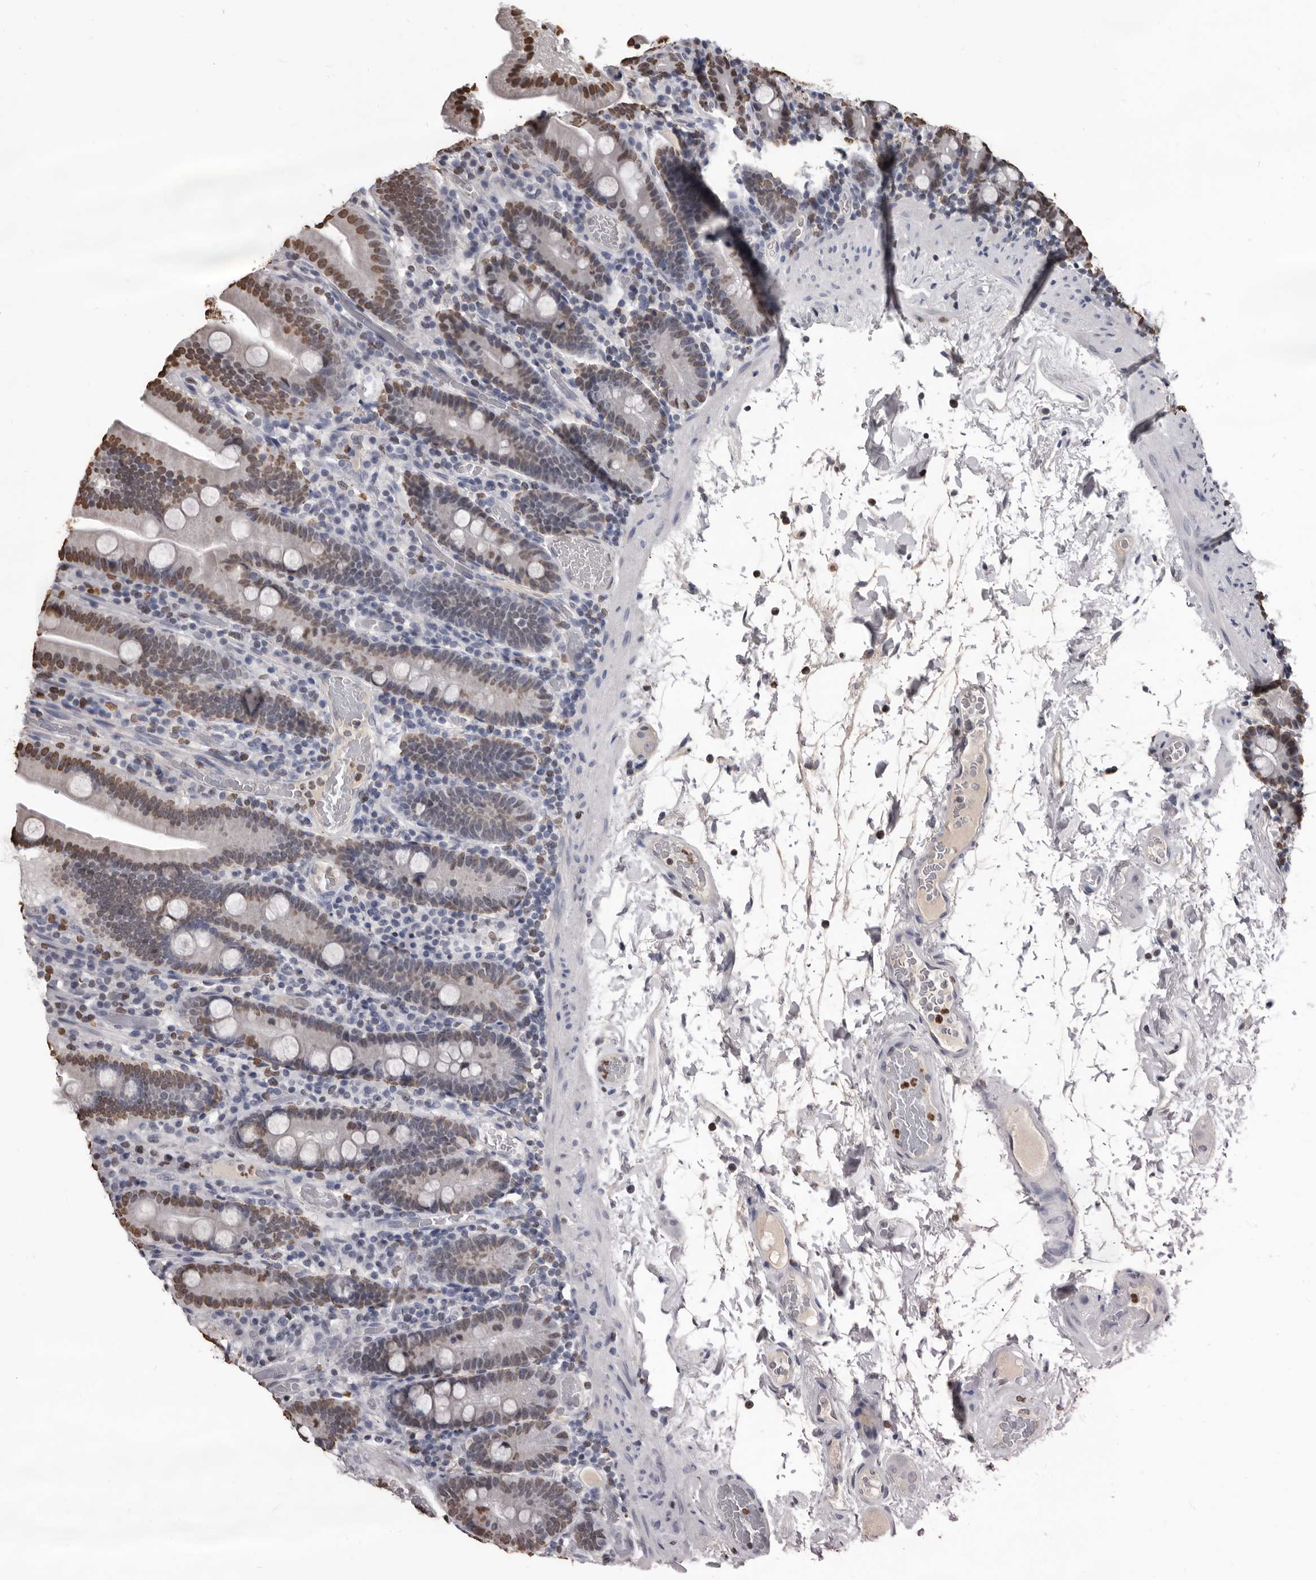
{"staining": {"intensity": "moderate", "quantity": "25%-75%", "location": "nuclear"}, "tissue": "duodenum", "cell_type": "Glandular cells", "image_type": "normal", "snomed": [{"axis": "morphology", "description": "Normal tissue, NOS"}, {"axis": "topography", "description": "Duodenum"}], "caption": "This histopathology image shows IHC staining of normal human duodenum, with medium moderate nuclear staining in about 25%-75% of glandular cells.", "gene": "AHR", "patient": {"sex": "male", "age": 55}}